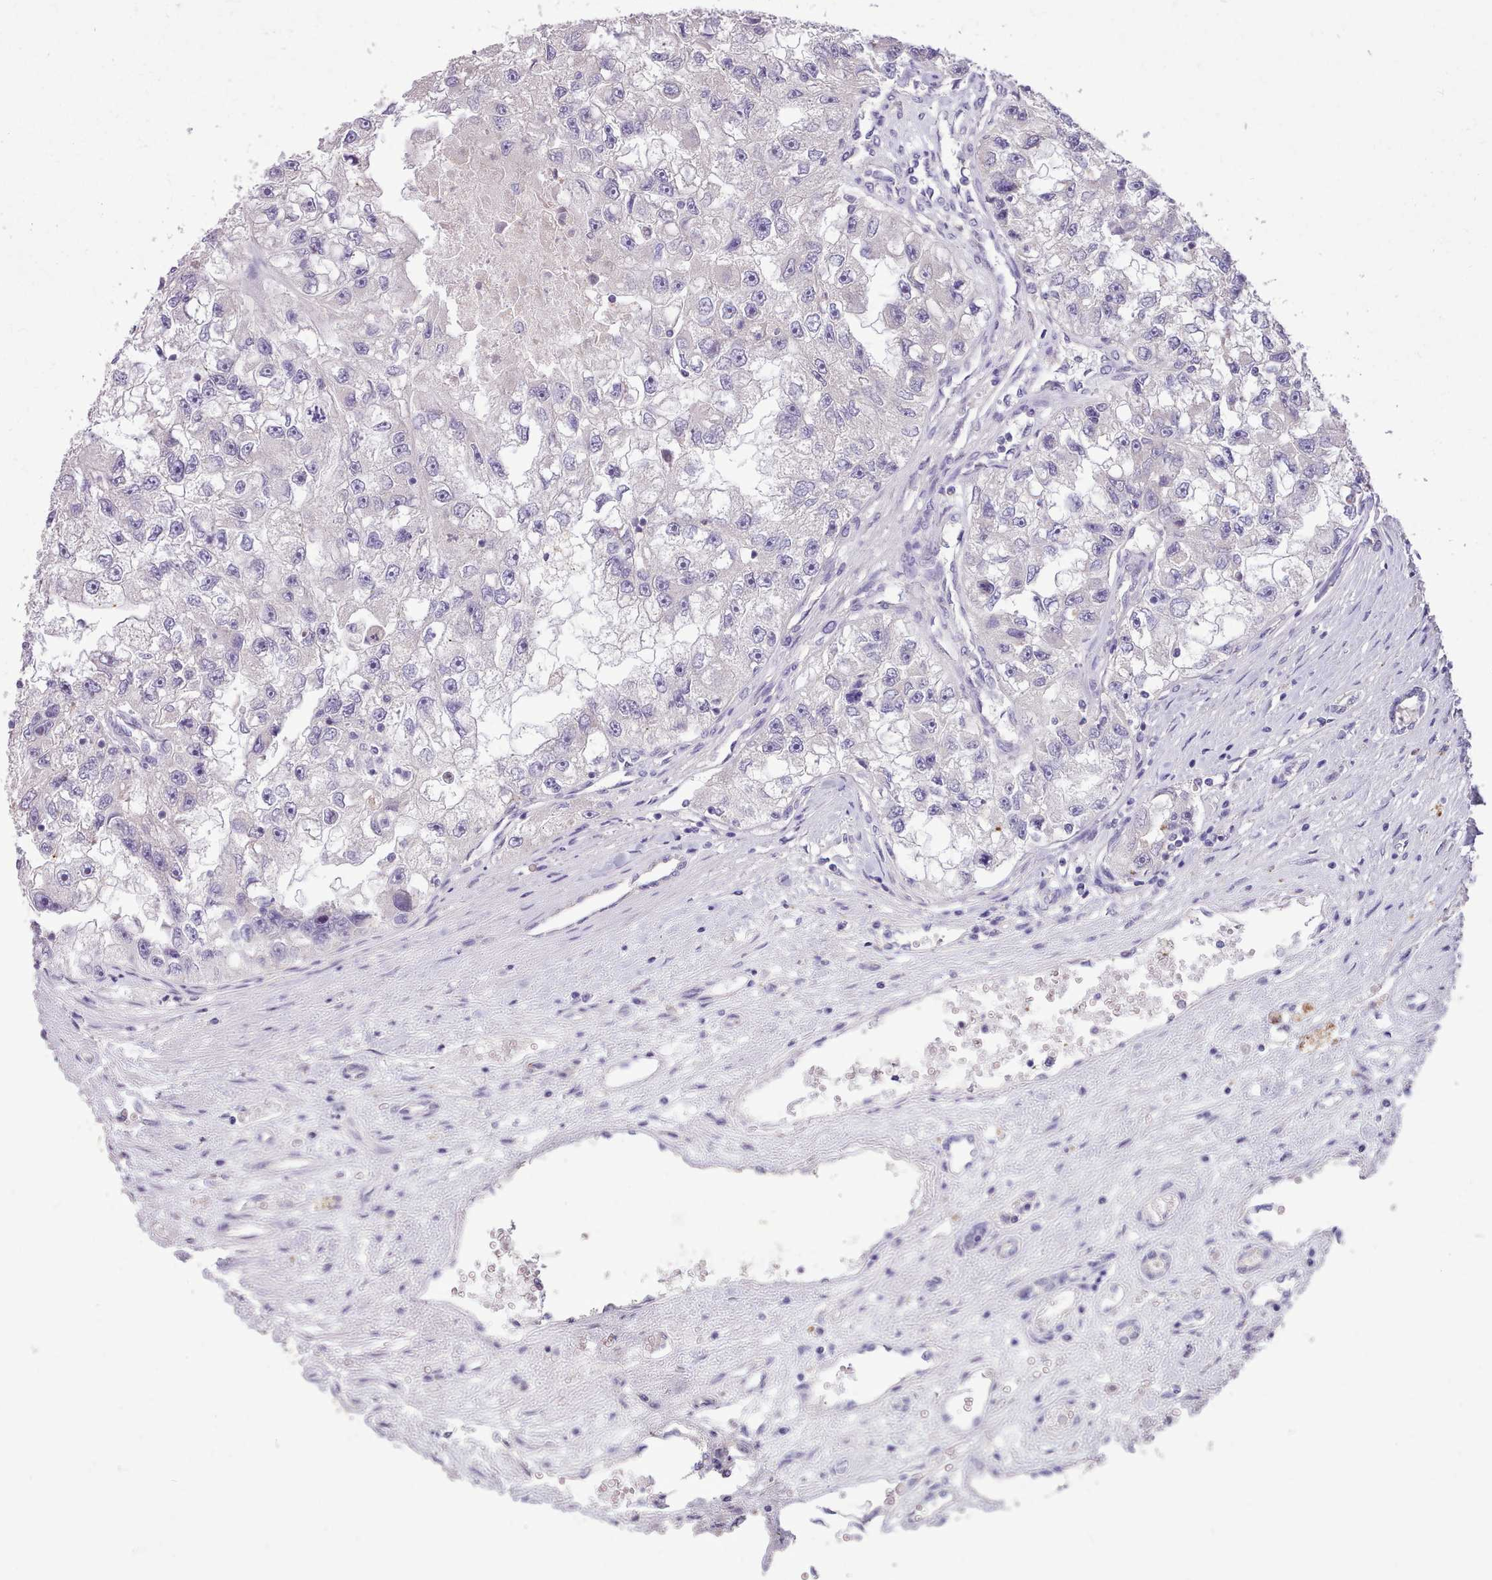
{"staining": {"intensity": "negative", "quantity": "none", "location": "none"}, "tissue": "renal cancer", "cell_type": "Tumor cells", "image_type": "cancer", "snomed": [{"axis": "morphology", "description": "Adenocarcinoma, NOS"}, {"axis": "topography", "description": "Kidney"}], "caption": "The photomicrograph reveals no staining of tumor cells in adenocarcinoma (renal).", "gene": "ZNF607", "patient": {"sex": "male", "age": 63}}